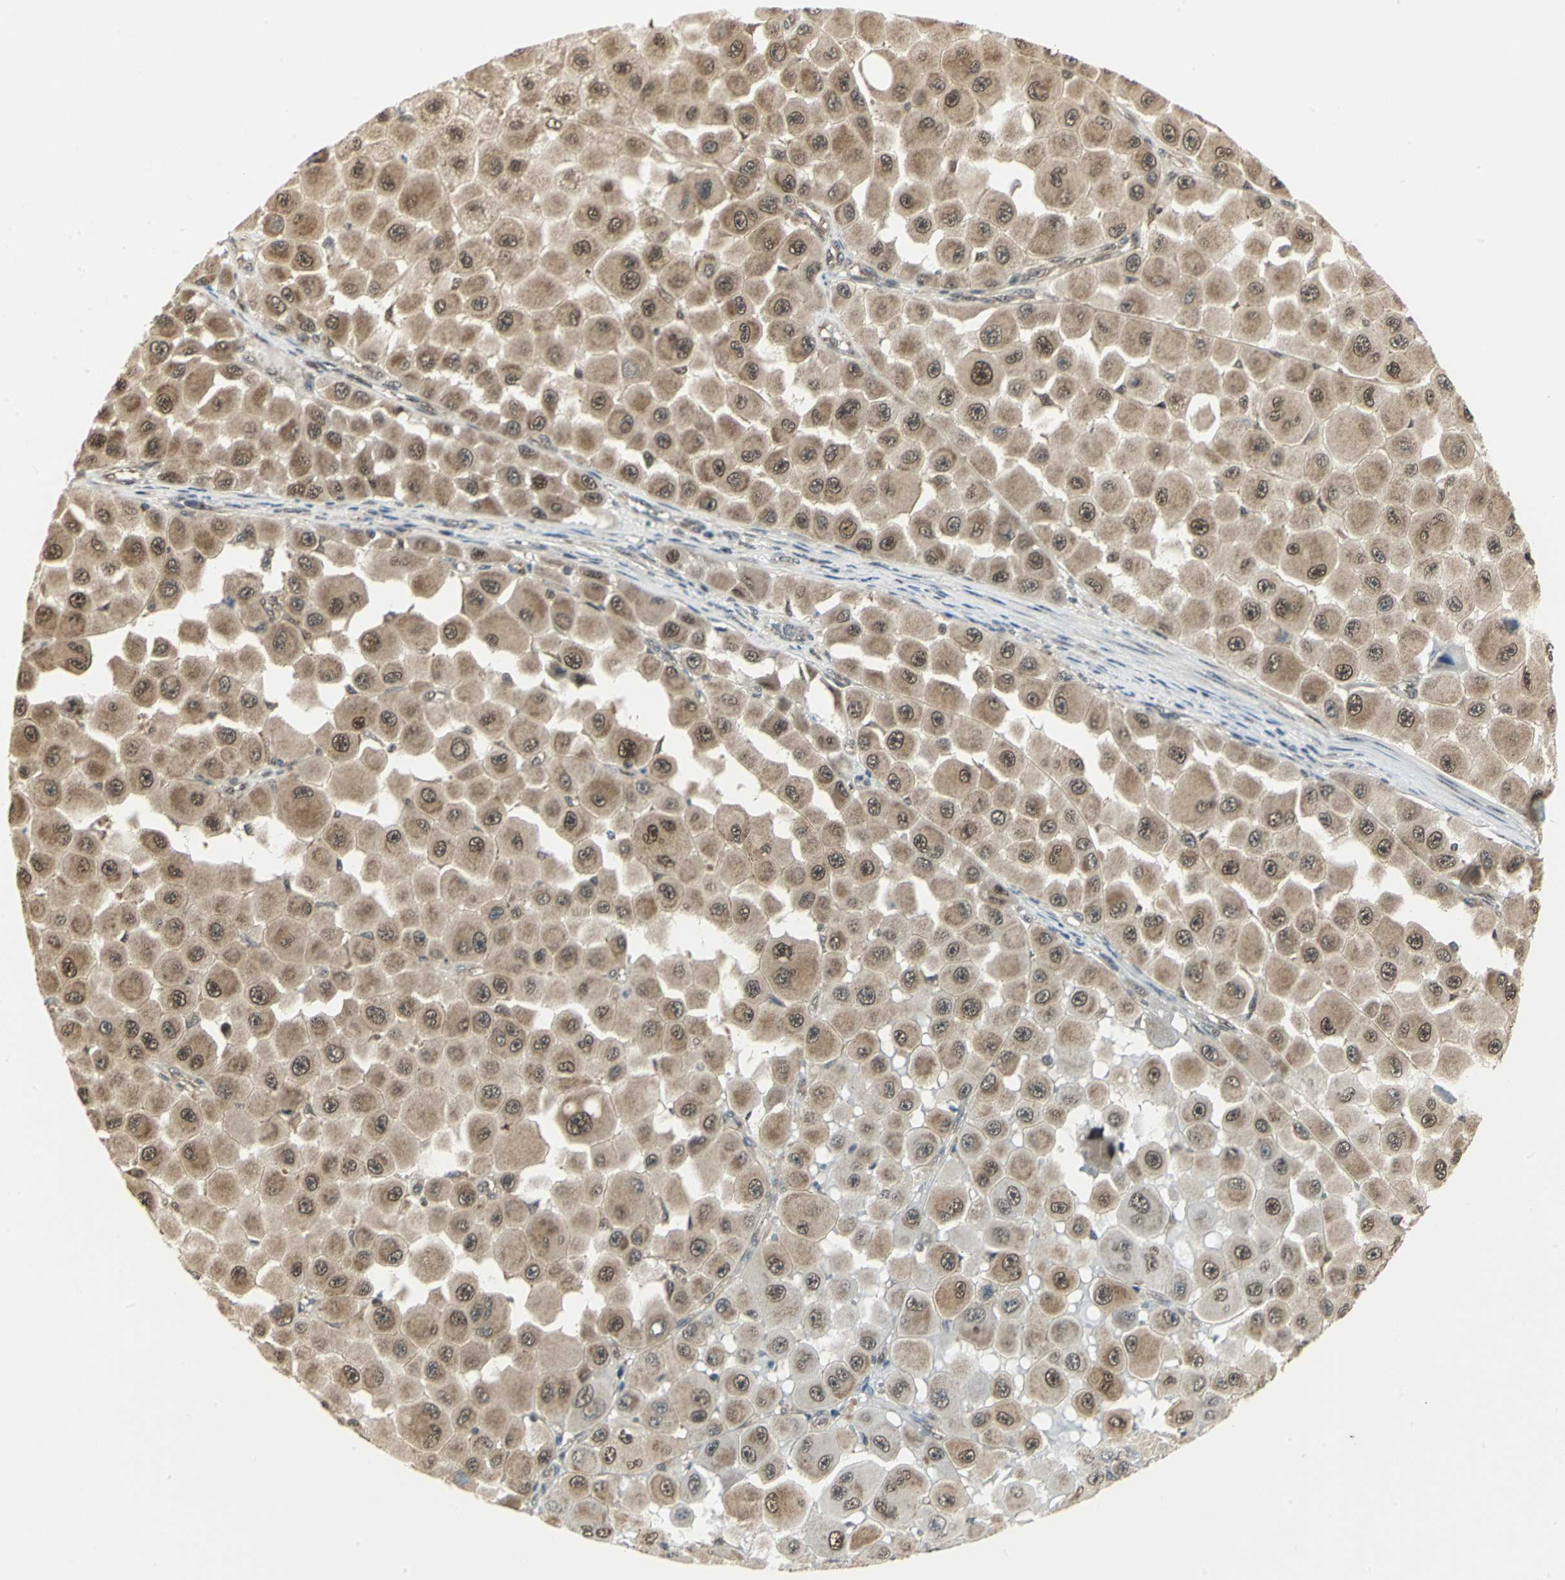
{"staining": {"intensity": "moderate", "quantity": ">75%", "location": "cytoplasmic/membranous,nuclear"}, "tissue": "melanoma", "cell_type": "Tumor cells", "image_type": "cancer", "snomed": [{"axis": "morphology", "description": "Malignant melanoma, NOS"}, {"axis": "topography", "description": "Skin"}], "caption": "A brown stain highlights moderate cytoplasmic/membranous and nuclear staining of a protein in melanoma tumor cells. (DAB IHC with brightfield microscopy, high magnification).", "gene": "PSMC4", "patient": {"sex": "female", "age": 81}}